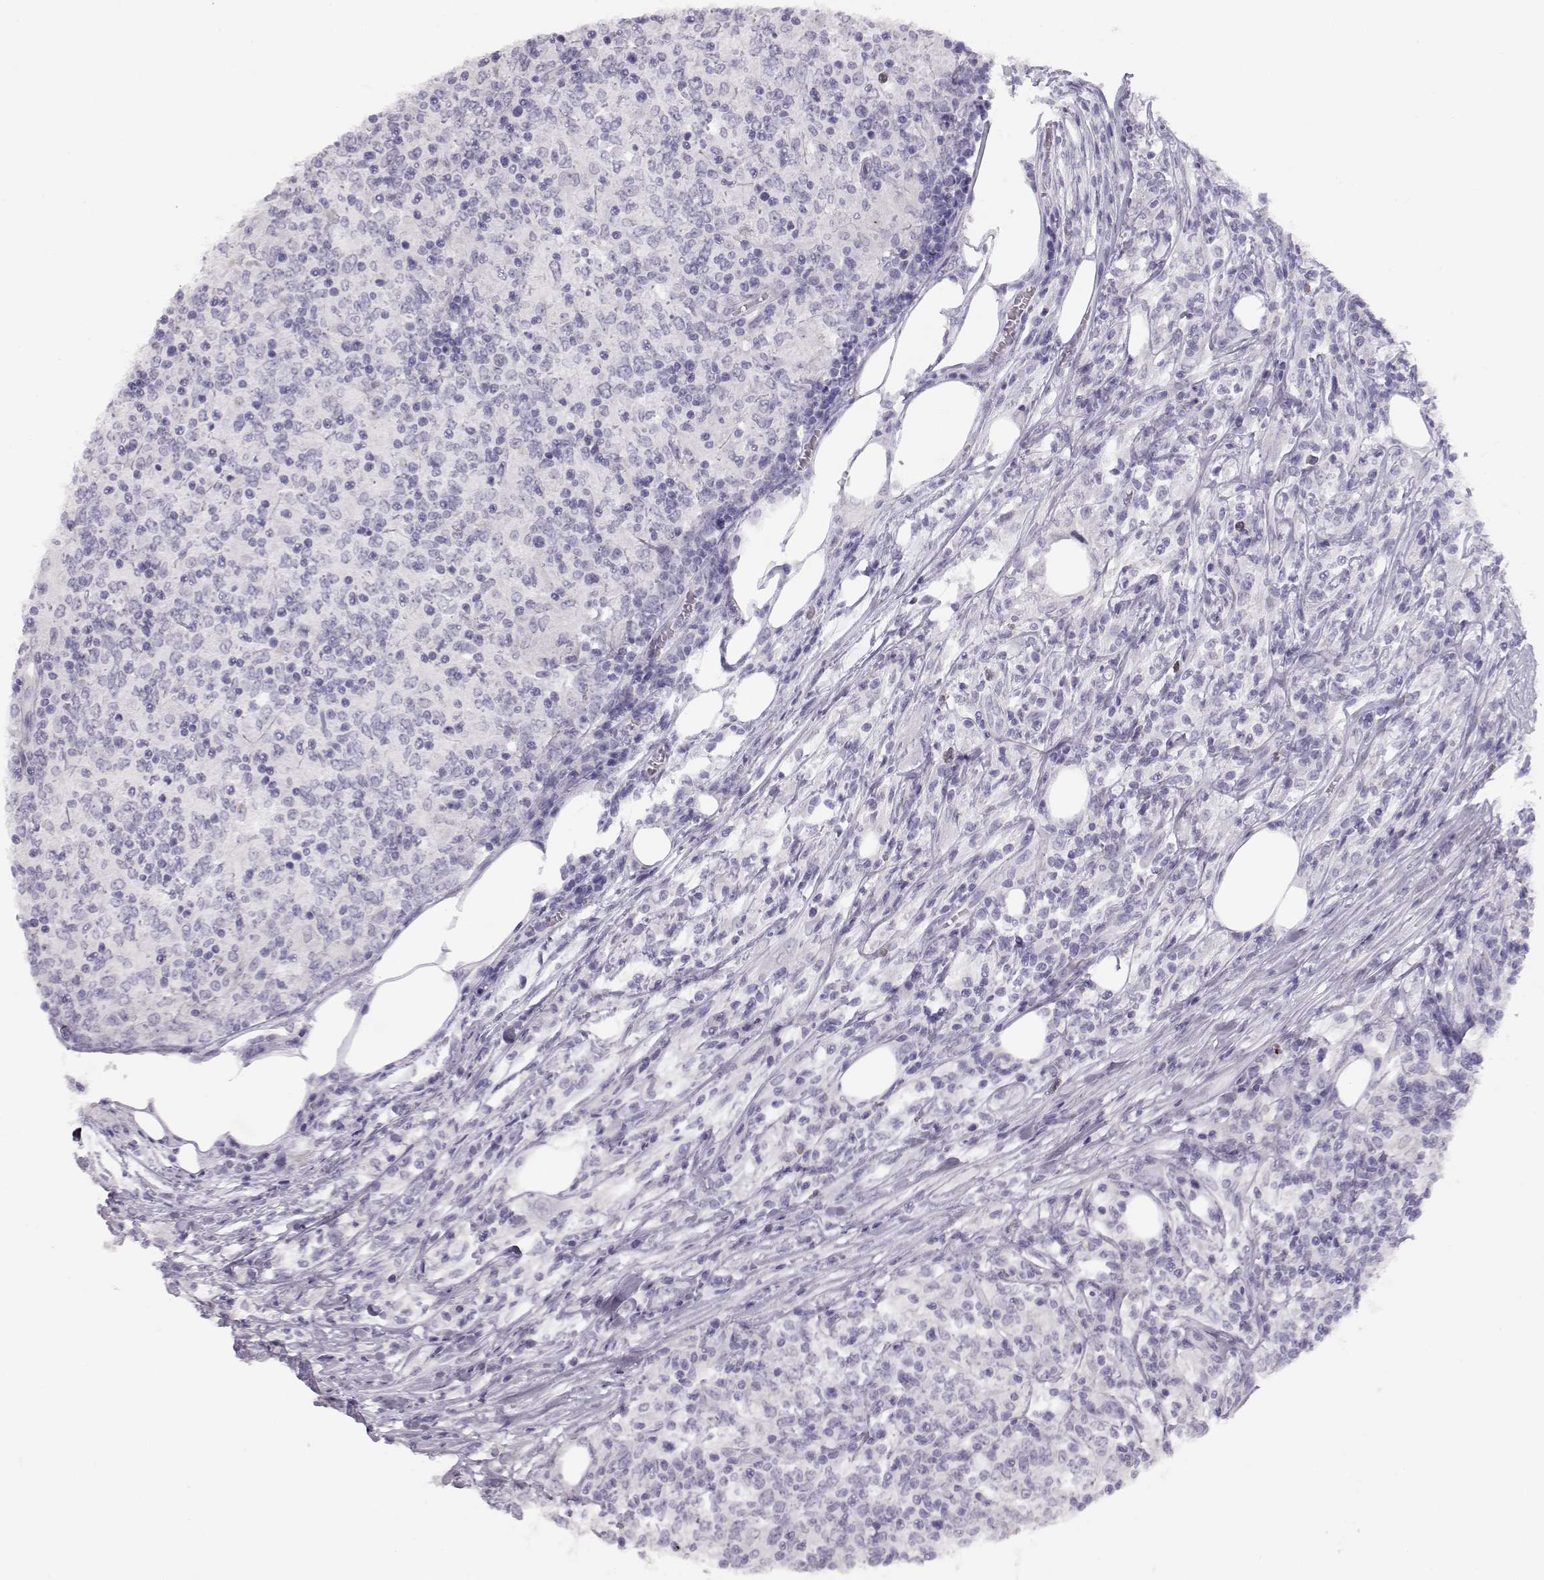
{"staining": {"intensity": "negative", "quantity": "none", "location": "none"}, "tissue": "lymphoma", "cell_type": "Tumor cells", "image_type": "cancer", "snomed": [{"axis": "morphology", "description": "Malignant lymphoma, non-Hodgkin's type, High grade"}, {"axis": "topography", "description": "Lymph node"}], "caption": "Immunohistochemical staining of human lymphoma demonstrates no significant positivity in tumor cells.", "gene": "NUTM1", "patient": {"sex": "female", "age": 84}}